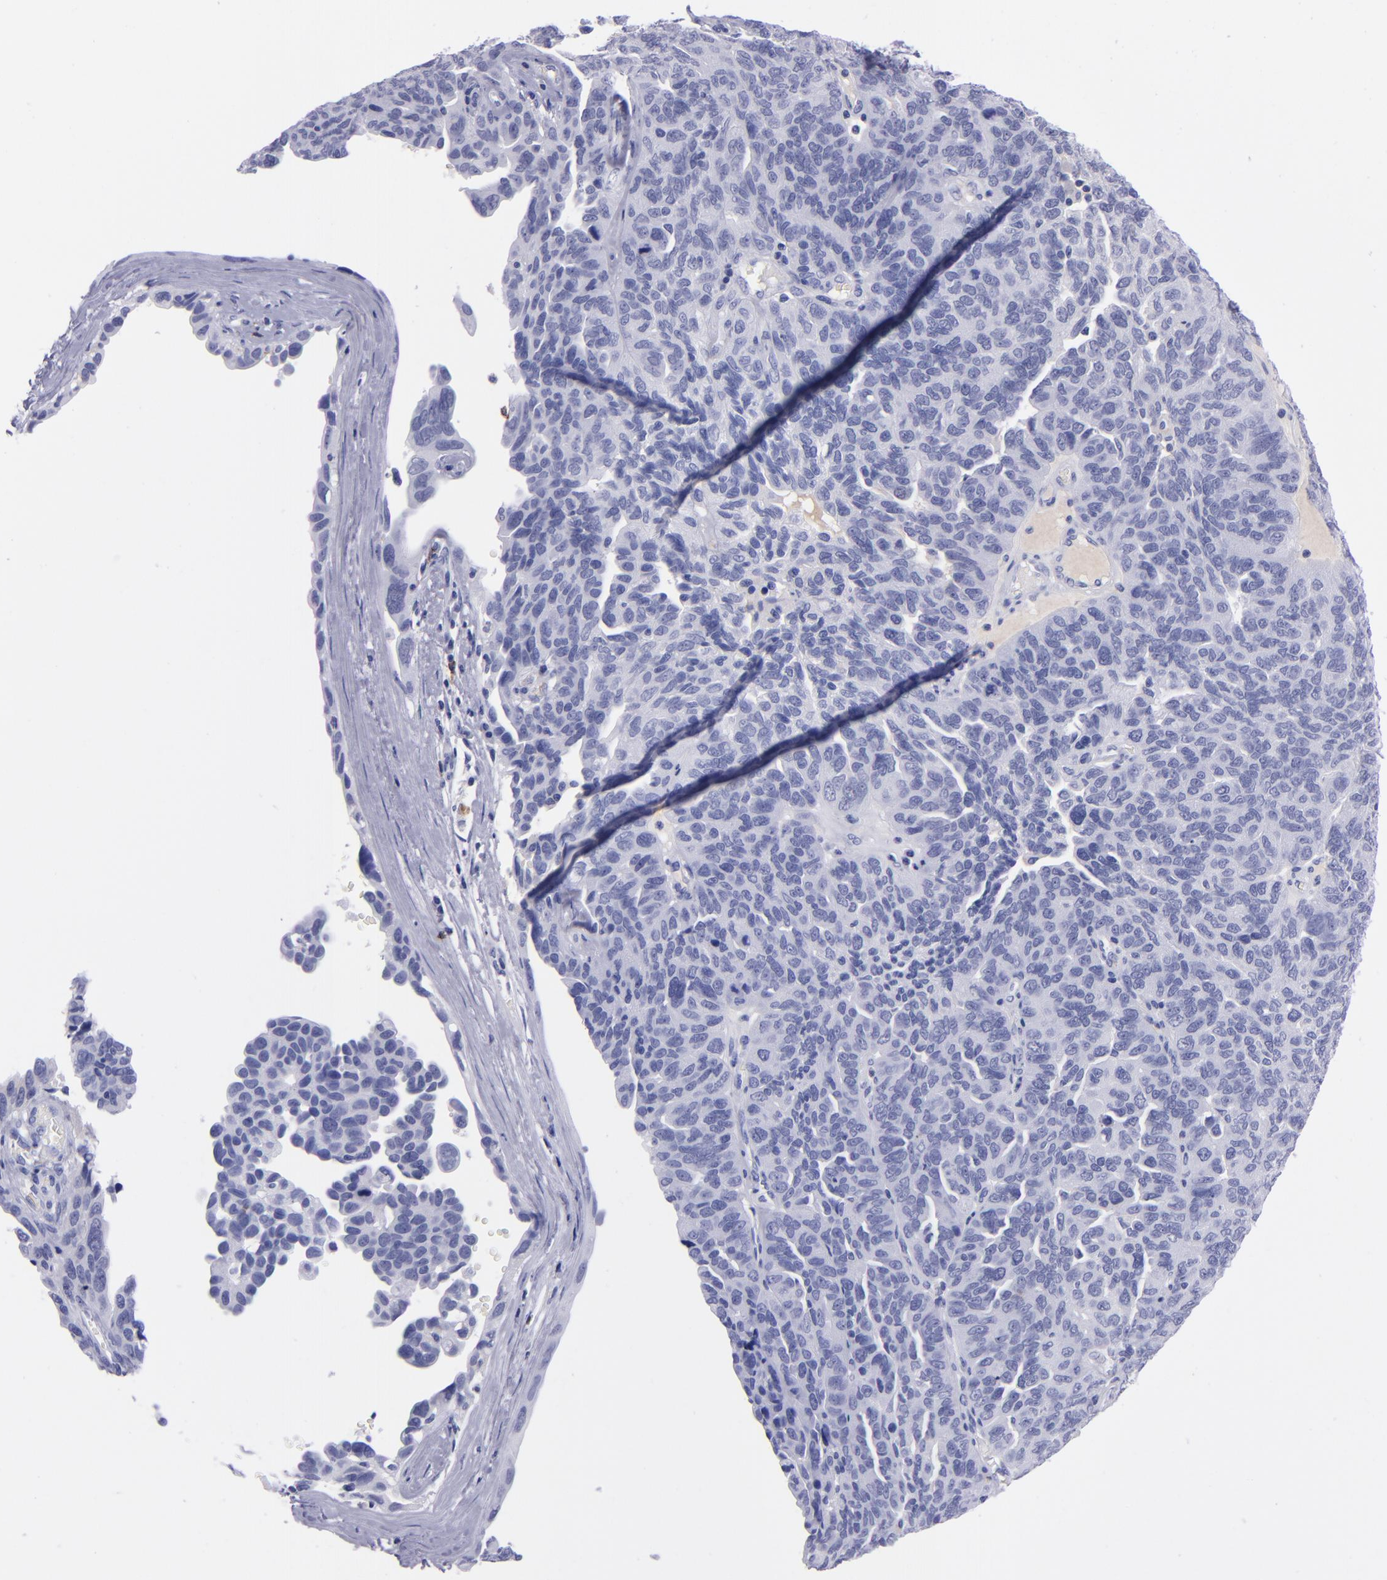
{"staining": {"intensity": "negative", "quantity": "none", "location": "none"}, "tissue": "ovarian cancer", "cell_type": "Tumor cells", "image_type": "cancer", "snomed": [{"axis": "morphology", "description": "Cystadenocarcinoma, serous, NOS"}, {"axis": "topography", "description": "Ovary"}], "caption": "Immunohistochemistry of human ovarian cancer (serous cystadenocarcinoma) reveals no staining in tumor cells.", "gene": "CD37", "patient": {"sex": "female", "age": 64}}